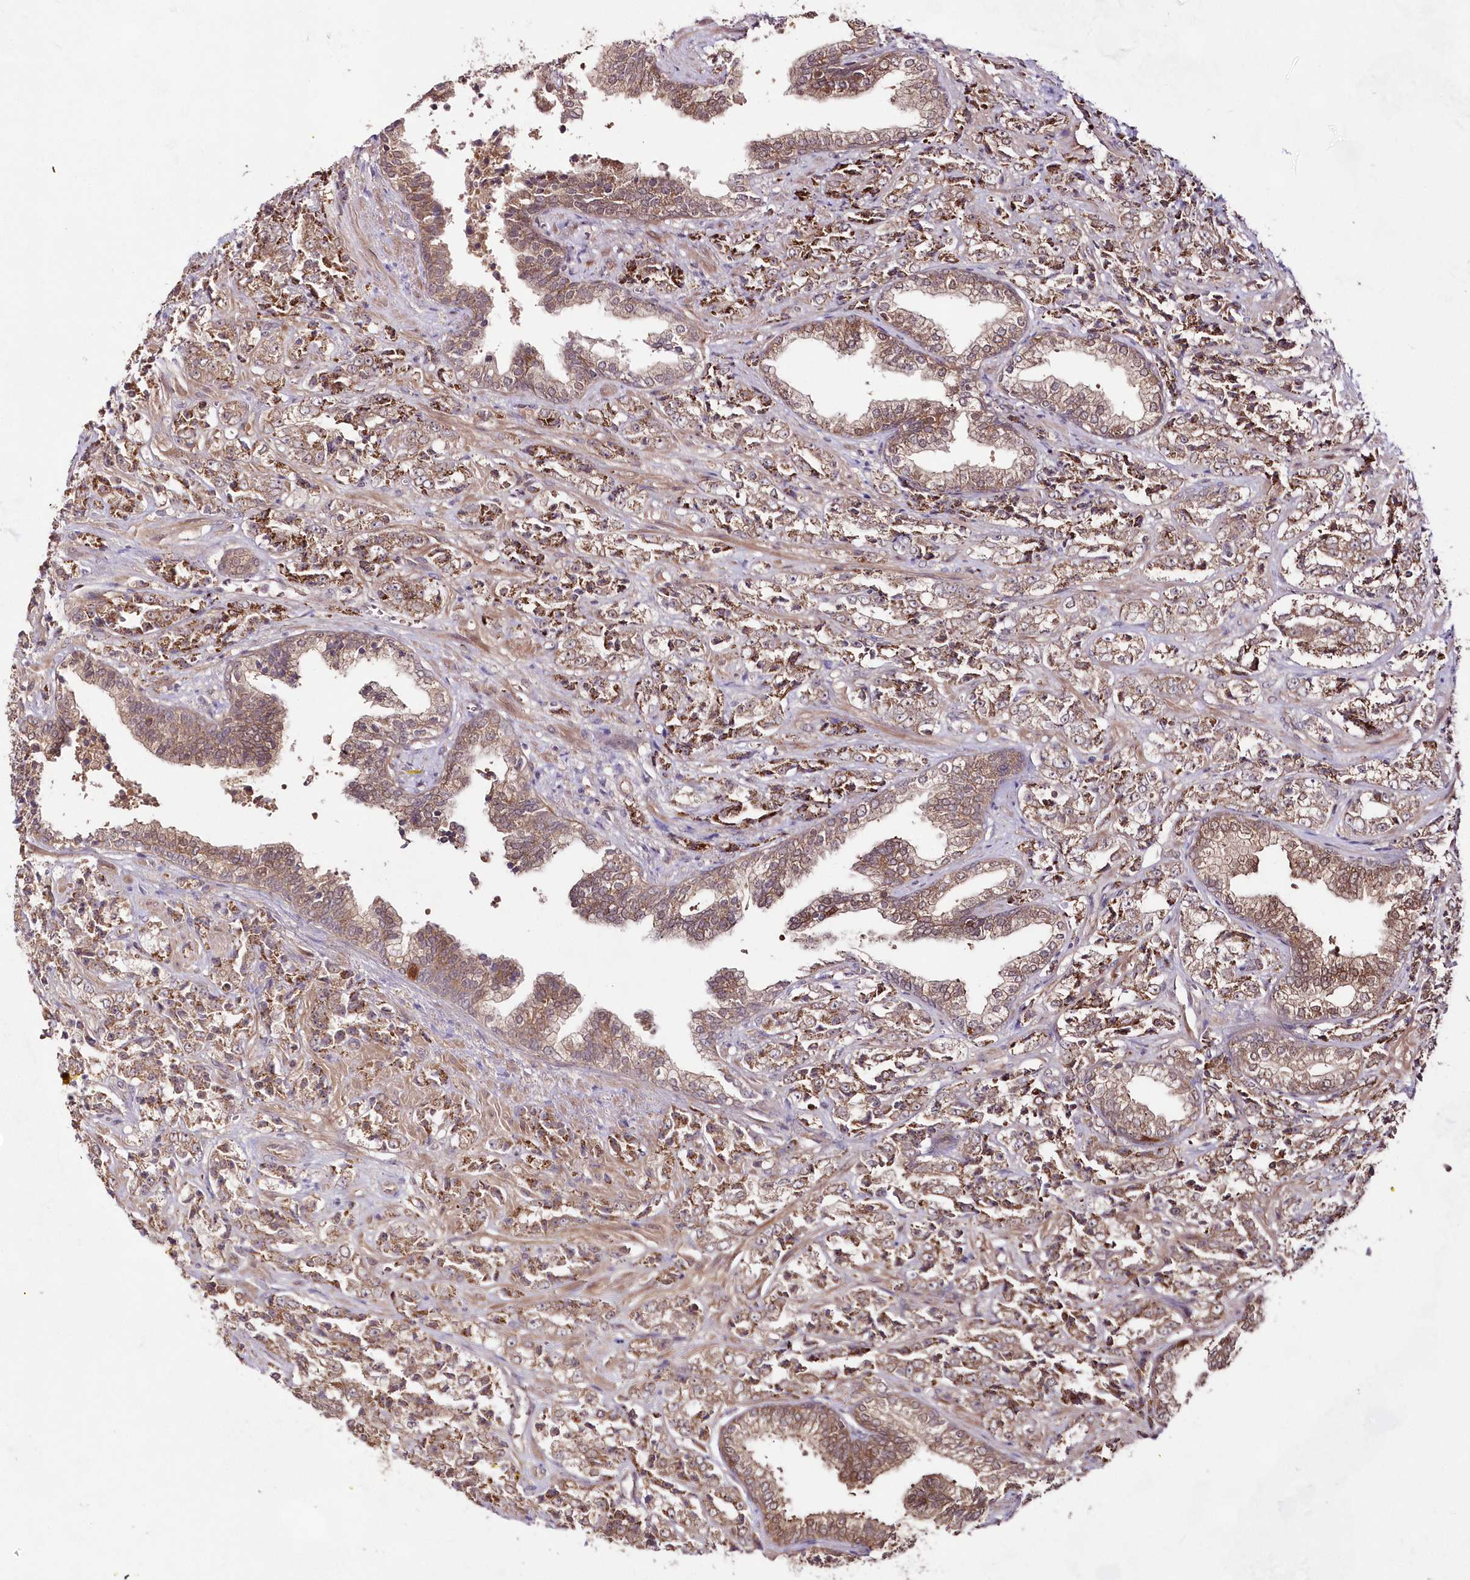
{"staining": {"intensity": "moderate", "quantity": ">75%", "location": "cytoplasmic/membranous,nuclear"}, "tissue": "prostate cancer", "cell_type": "Tumor cells", "image_type": "cancer", "snomed": [{"axis": "morphology", "description": "Adenocarcinoma, High grade"}, {"axis": "topography", "description": "Prostate"}], "caption": "About >75% of tumor cells in prostate cancer show moderate cytoplasmic/membranous and nuclear protein positivity as visualized by brown immunohistochemical staining.", "gene": "IMPA1", "patient": {"sex": "male", "age": 71}}